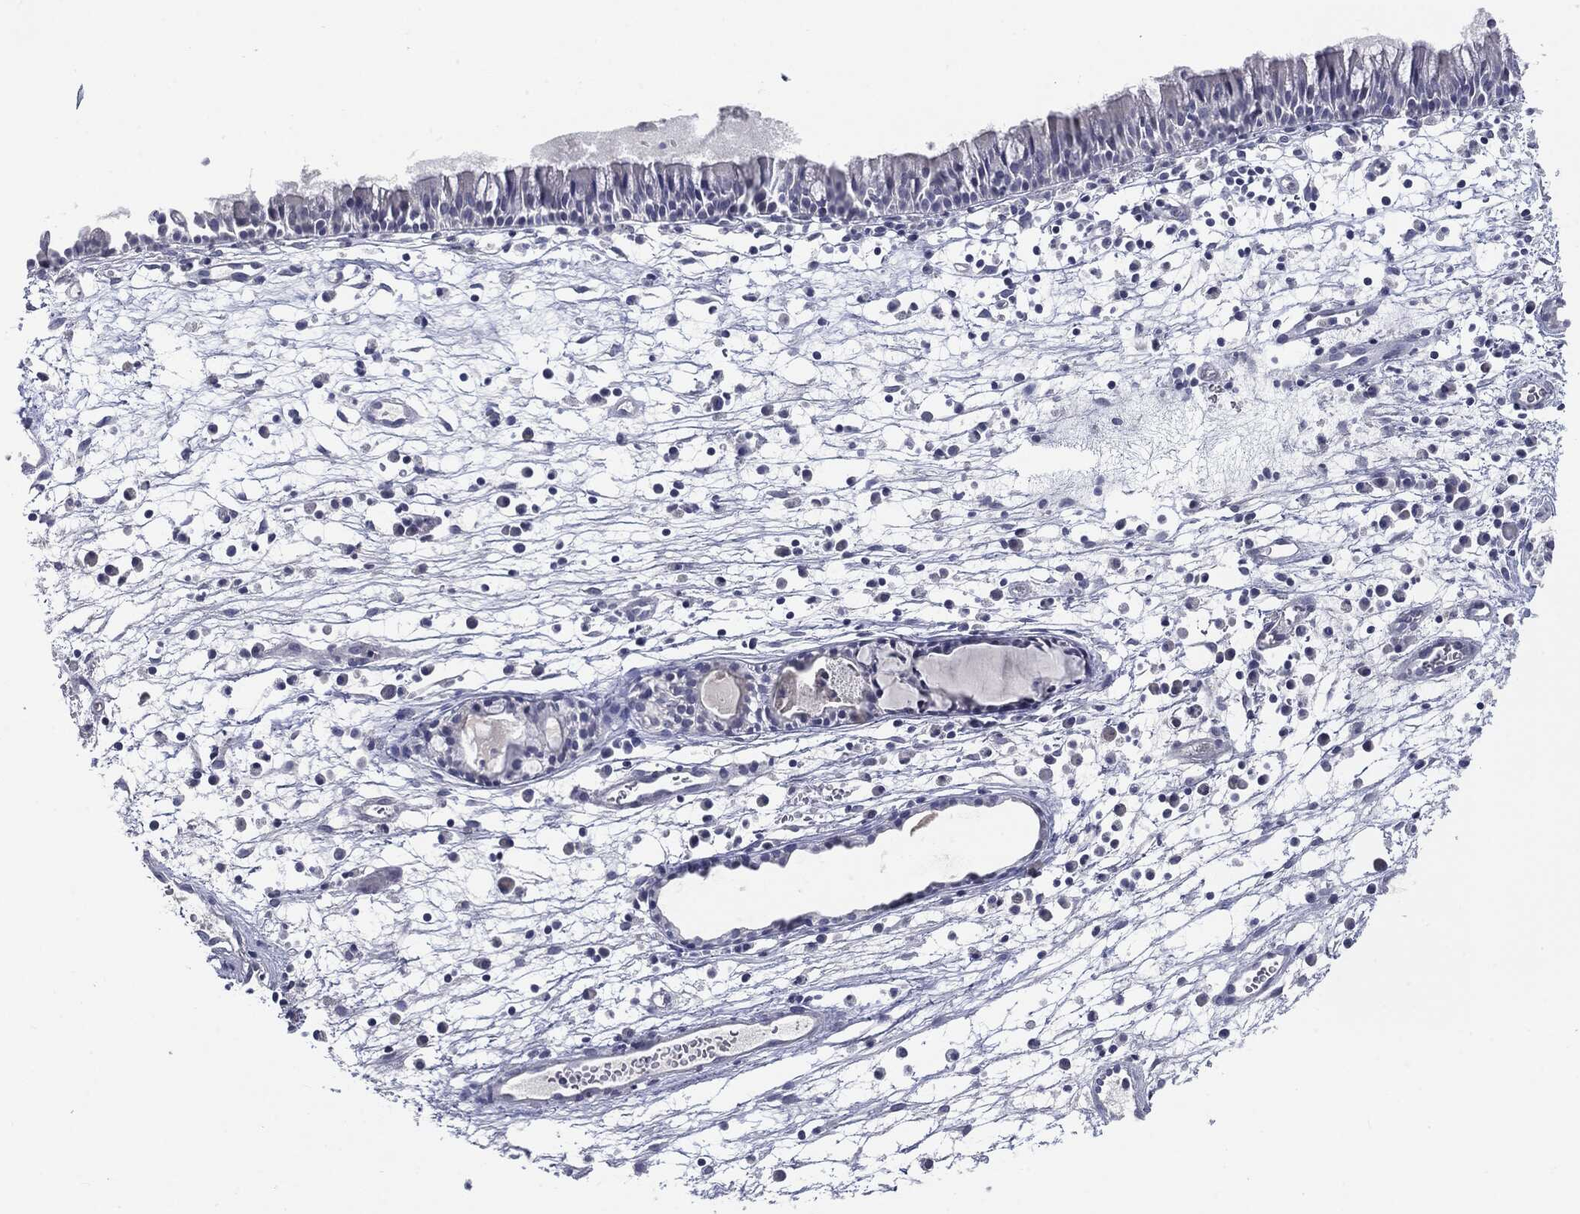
{"staining": {"intensity": "negative", "quantity": "none", "location": "none"}, "tissue": "nasopharynx", "cell_type": "Respiratory epithelial cells", "image_type": "normal", "snomed": [{"axis": "morphology", "description": "Normal tissue, NOS"}, {"axis": "topography", "description": "Nasopharynx"}], "caption": "A histopathology image of nasopharynx stained for a protein exhibits no brown staining in respiratory epithelial cells.", "gene": "CGB1", "patient": {"sex": "male", "age": 58}}